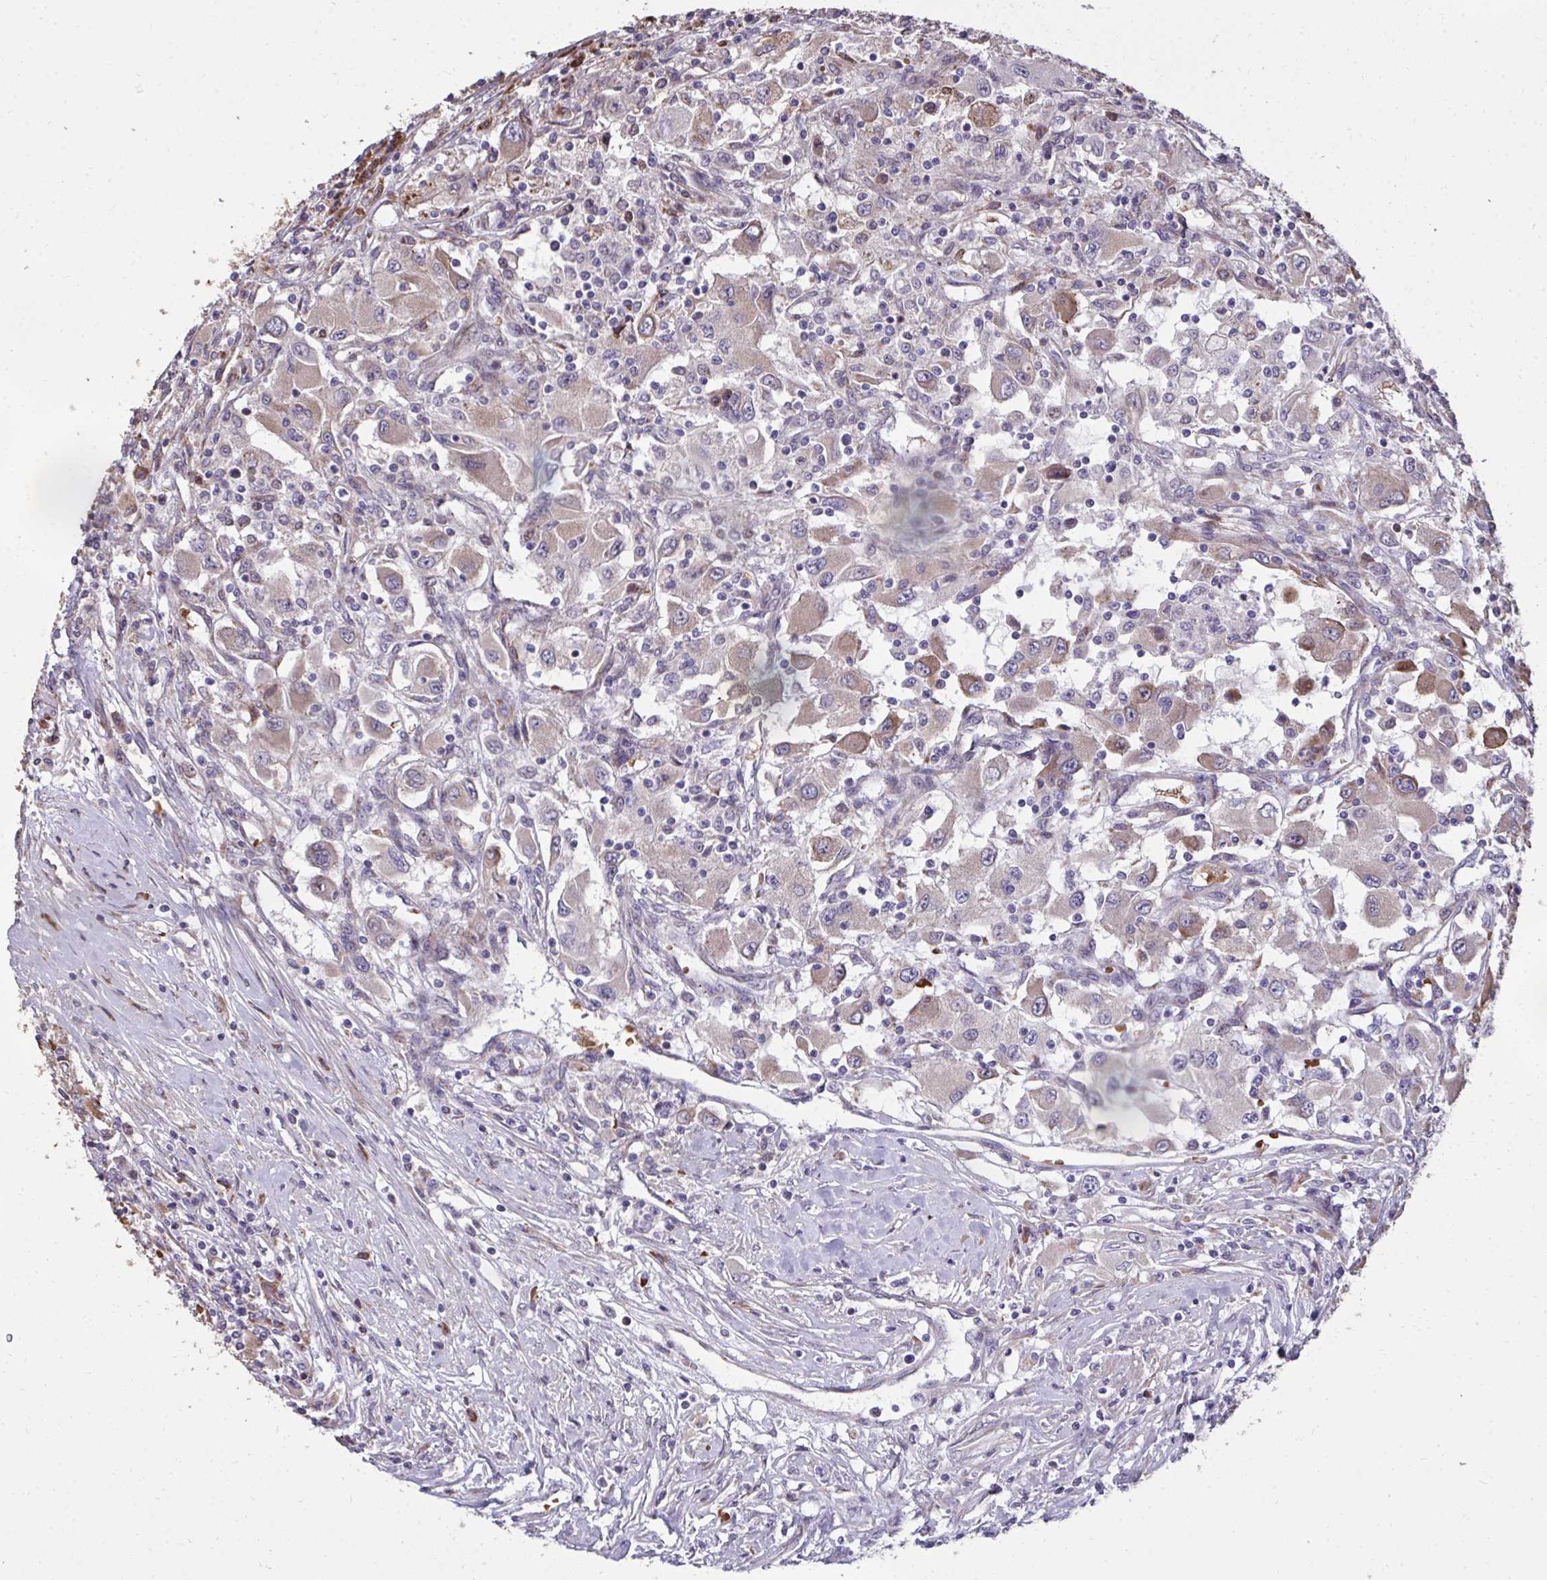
{"staining": {"intensity": "weak", "quantity": "25%-75%", "location": "cytoplasmic/membranous"}, "tissue": "renal cancer", "cell_type": "Tumor cells", "image_type": "cancer", "snomed": [{"axis": "morphology", "description": "Adenocarcinoma, NOS"}, {"axis": "topography", "description": "Kidney"}], "caption": "Human renal adenocarcinoma stained with a protein marker demonstrates weak staining in tumor cells.", "gene": "FIBCD1", "patient": {"sex": "female", "age": 67}}